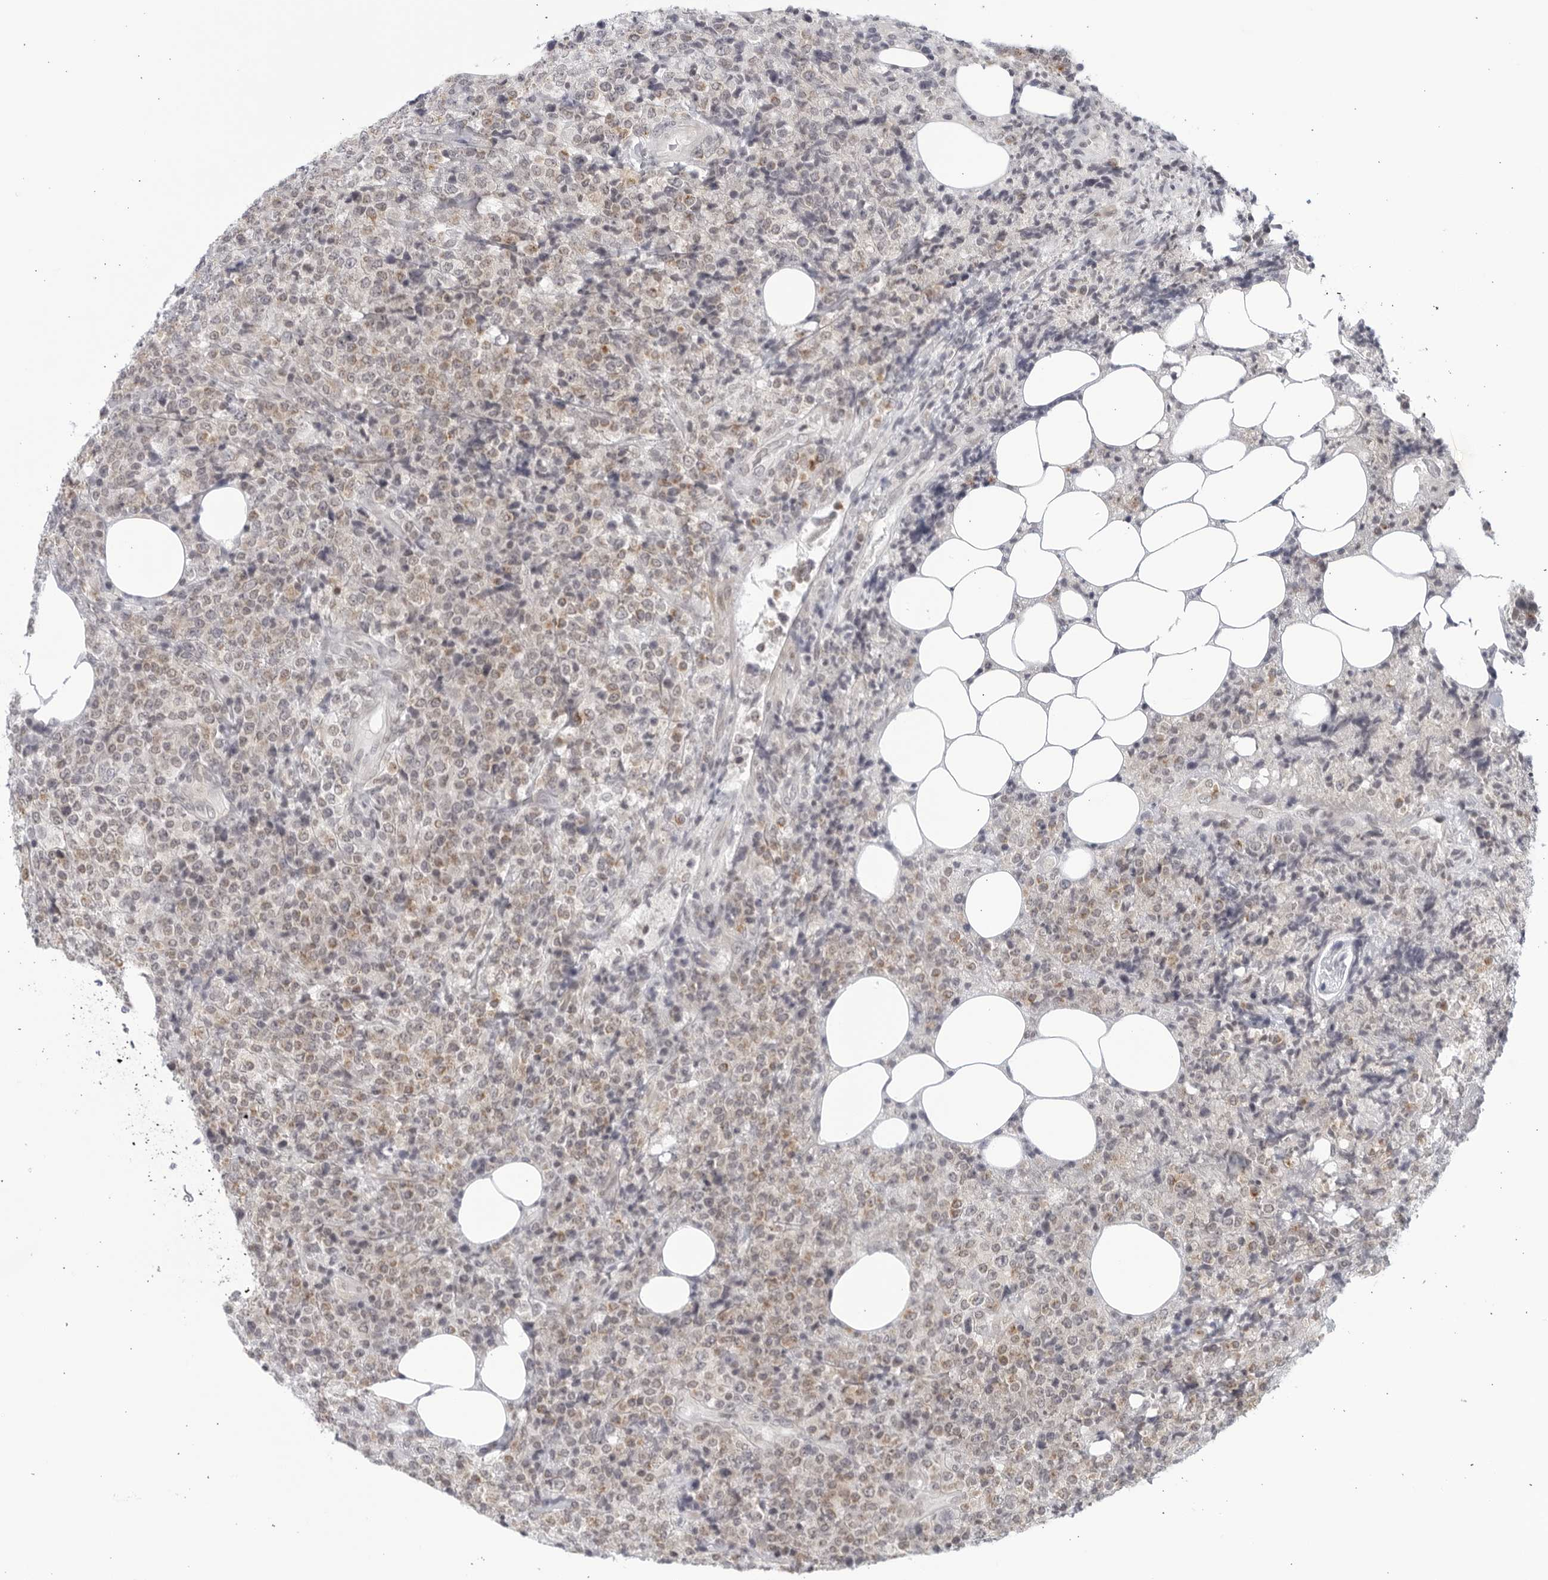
{"staining": {"intensity": "weak", "quantity": "25%-75%", "location": "cytoplasmic/membranous"}, "tissue": "lymphoma", "cell_type": "Tumor cells", "image_type": "cancer", "snomed": [{"axis": "morphology", "description": "Malignant lymphoma, non-Hodgkin's type, High grade"}, {"axis": "topography", "description": "Lymph node"}], "caption": "Tumor cells reveal weak cytoplasmic/membranous positivity in about 25%-75% of cells in lymphoma.", "gene": "WDTC1", "patient": {"sex": "male", "age": 13}}